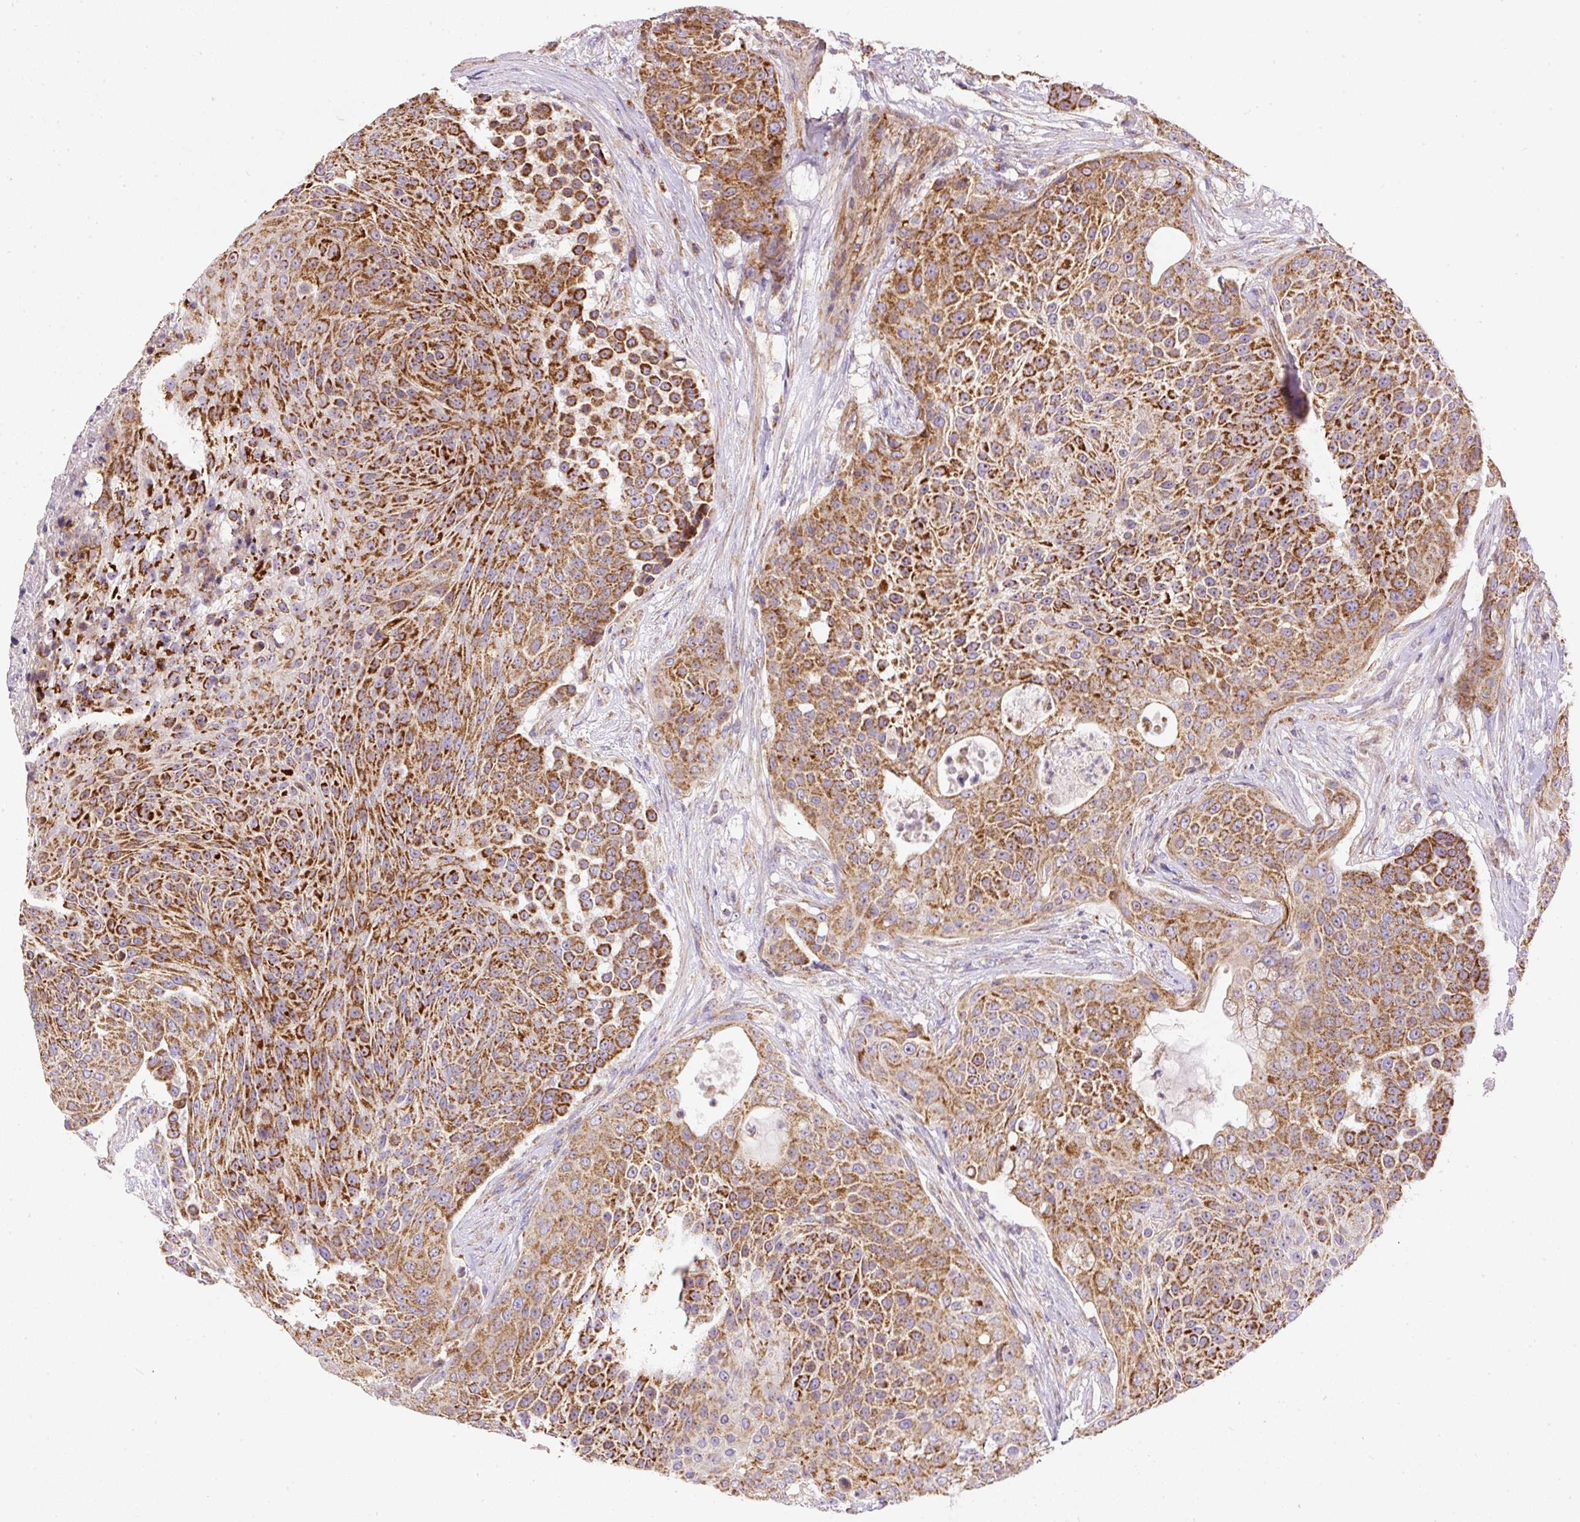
{"staining": {"intensity": "strong", "quantity": ">75%", "location": "cytoplasmic/membranous"}, "tissue": "urothelial cancer", "cell_type": "Tumor cells", "image_type": "cancer", "snomed": [{"axis": "morphology", "description": "Urothelial carcinoma, High grade"}, {"axis": "topography", "description": "Urinary bladder"}], "caption": "This is a photomicrograph of immunohistochemistry (IHC) staining of urothelial carcinoma (high-grade), which shows strong positivity in the cytoplasmic/membranous of tumor cells.", "gene": "NDUFAF2", "patient": {"sex": "female", "age": 63}}